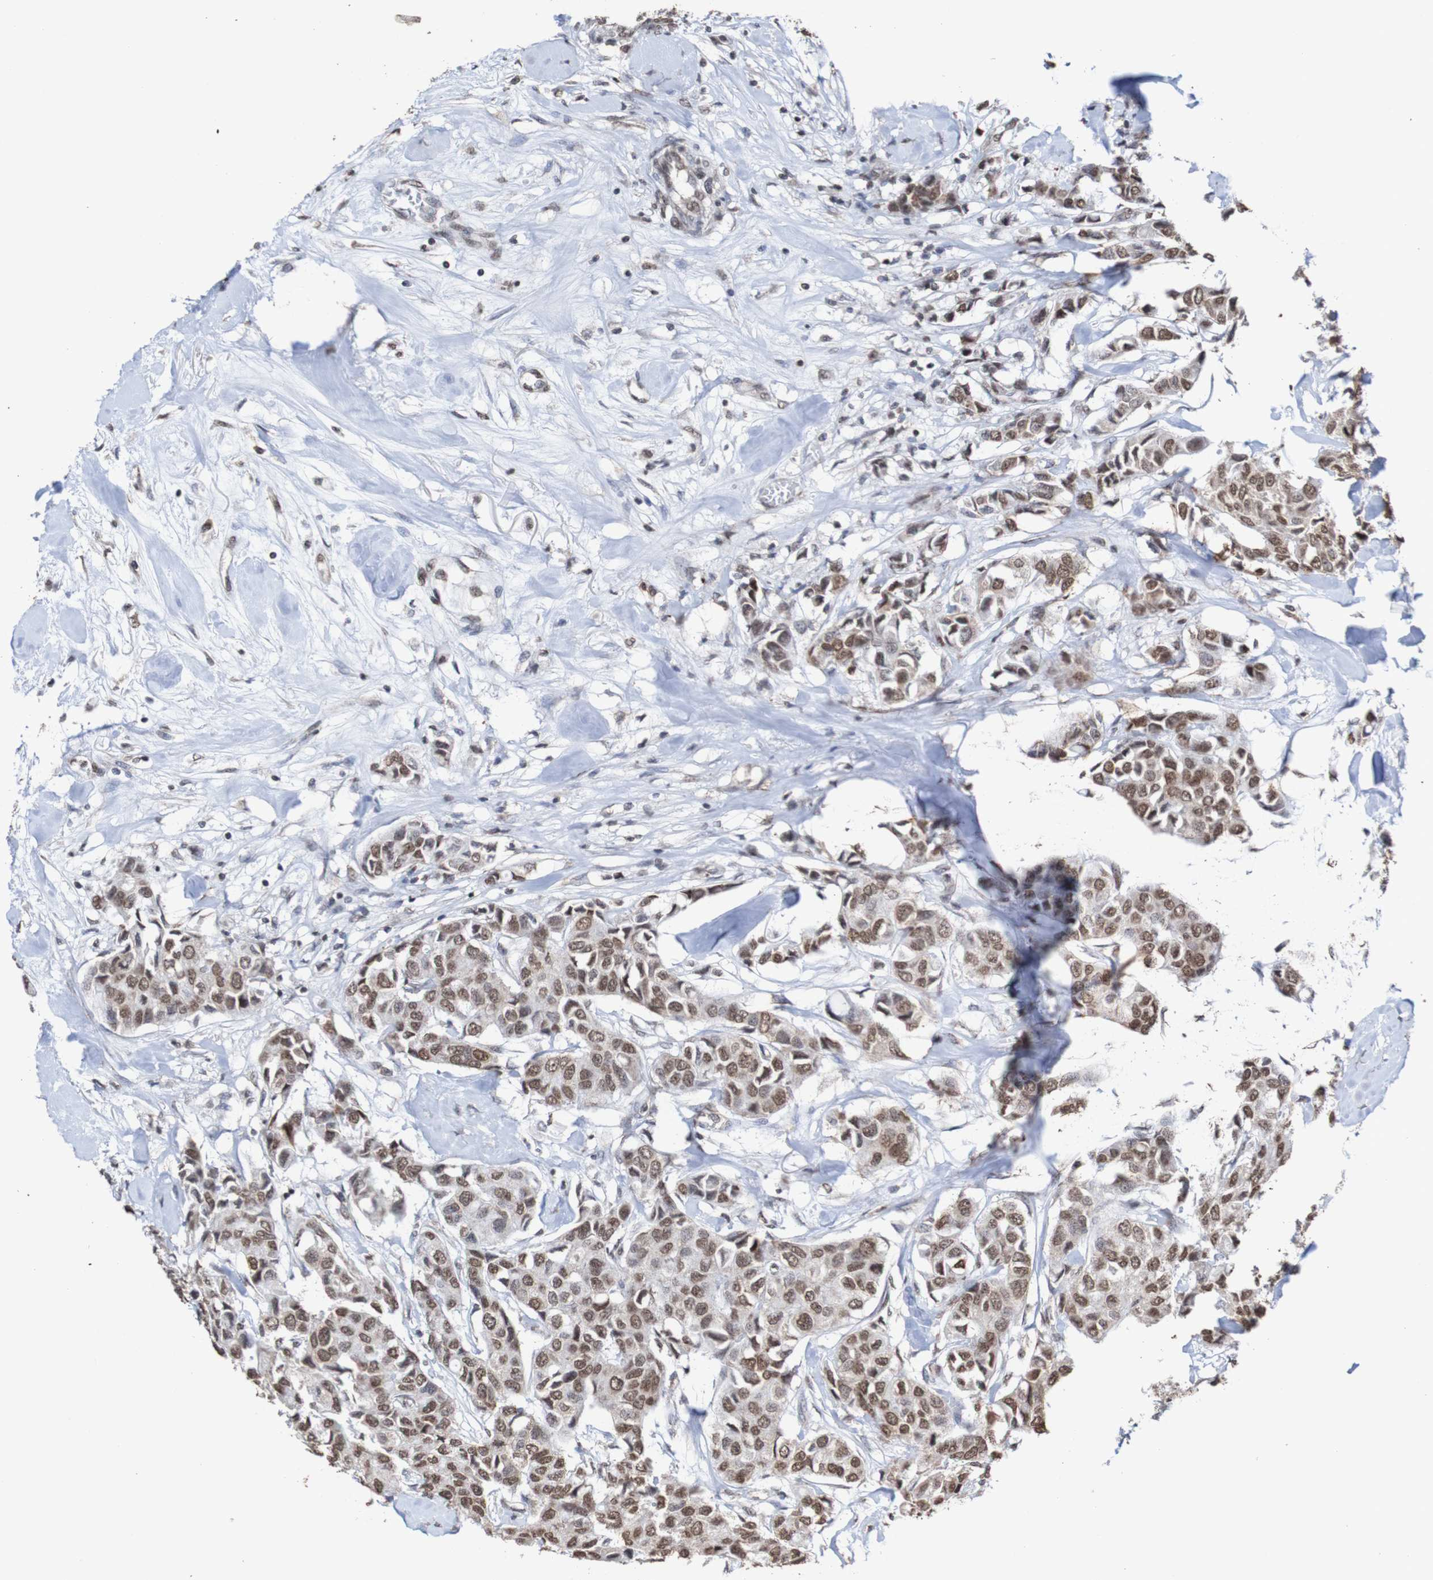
{"staining": {"intensity": "moderate", "quantity": ">75%", "location": "nuclear"}, "tissue": "breast cancer", "cell_type": "Tumor cells", "image_type": "cancer", "snomed": [{"axis": "morphology", "description": "Duct carcinoma"}, {"axis": "topography", "description": "Breast"}], "caption": "Immunohistochemical staining of human breast invasive ductal carcinoma reveals medium levels of moderate nuclear positivity in approximately >75% of tumor cells.", "gene": "GFI1", "patient": {"sex": "female", "age": 80}}